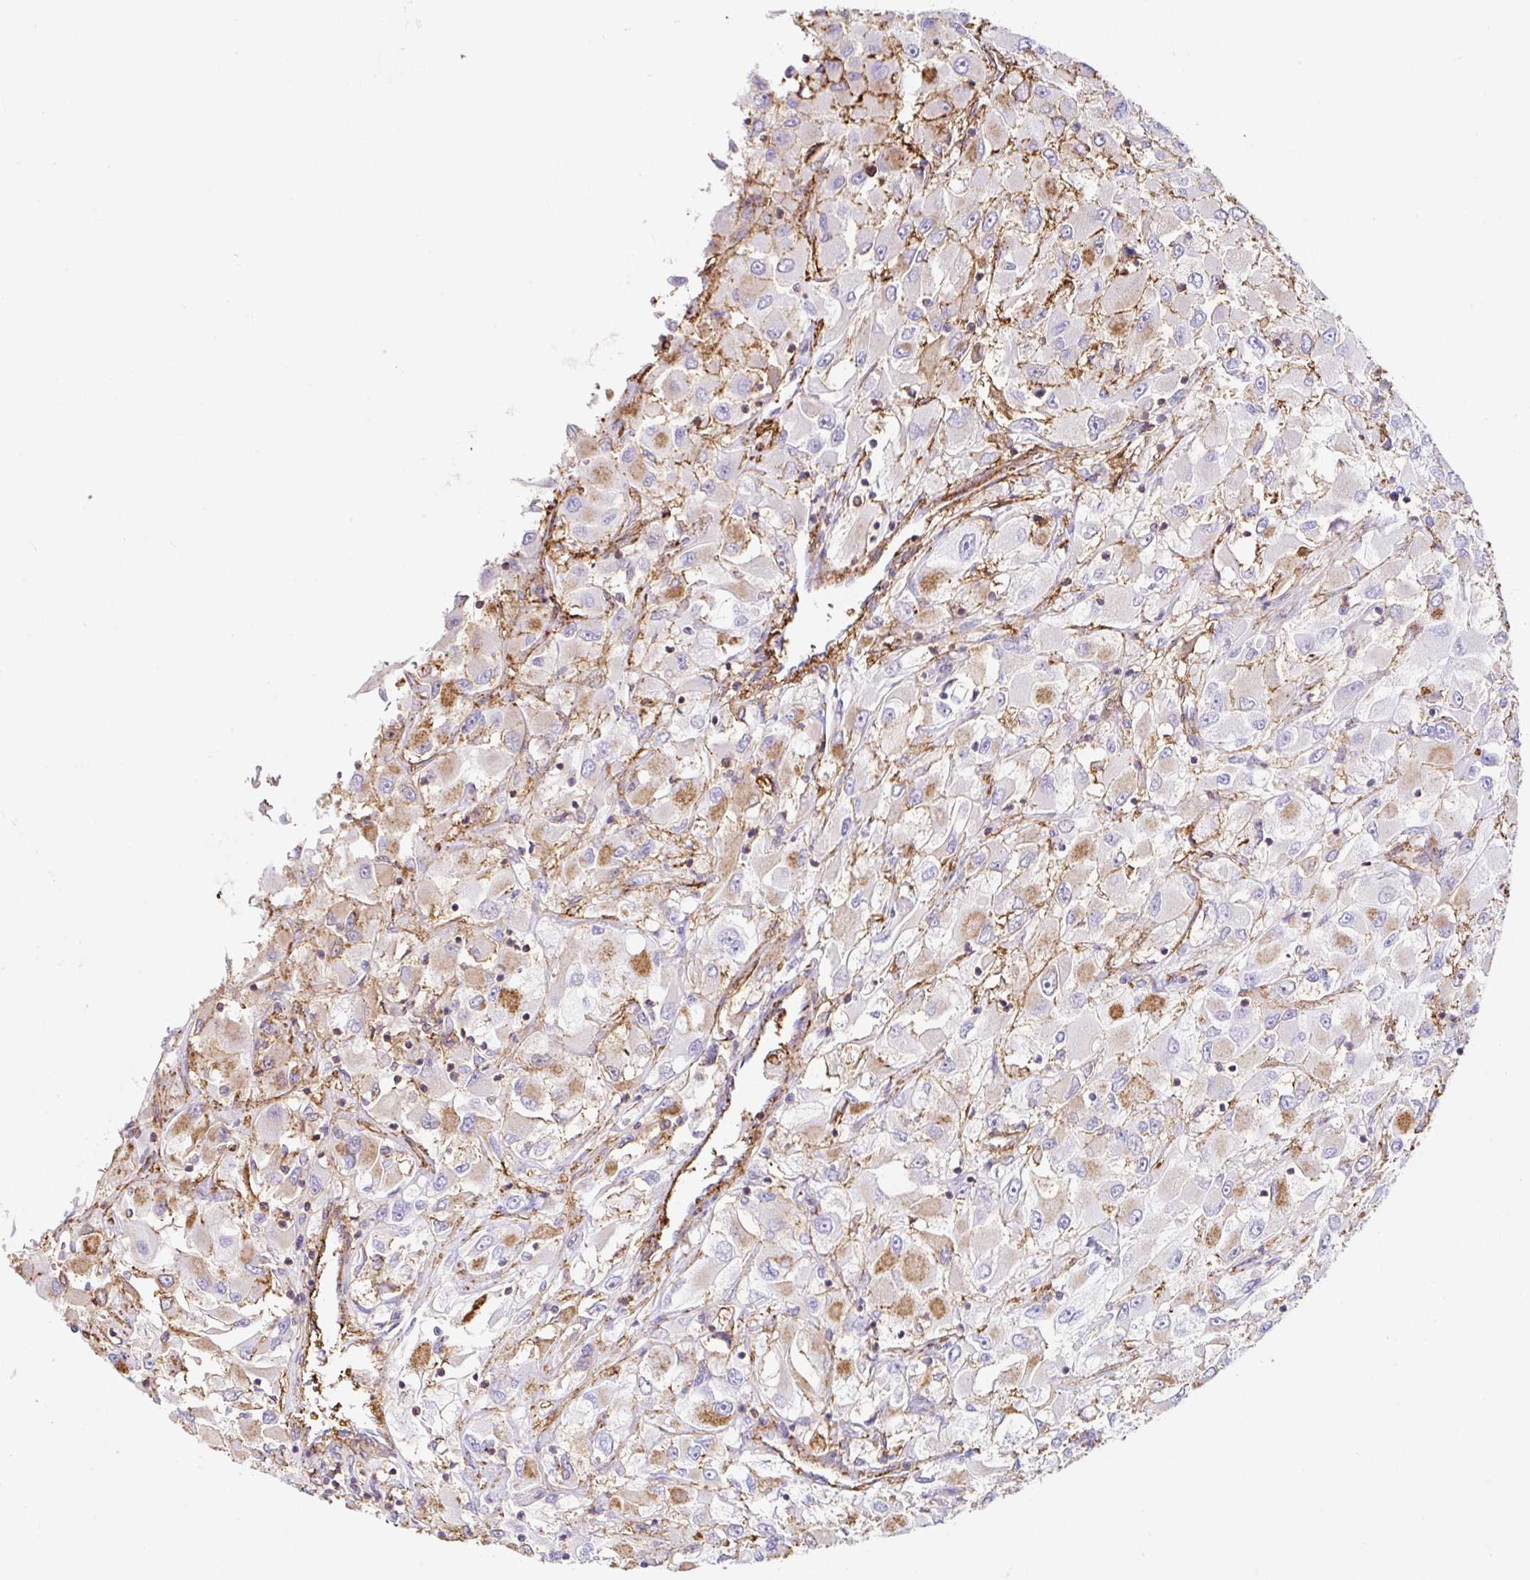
{"staining": {"intensity": "moderate", "quantity": "25%-75%", "location": "cytoplasmic/membranous"}, "tissue": "renal cancer", "cell_type": "Tumor cells", "image_type": "cancer", "snomed": [{"axis": "morphology", "description": "Adenocarcinoma, NOS"}, {"axis": "topography", "description": "Kidney"}], "caption": "Protein positivity by IHC shows moderate cytoplasmic/membranous staining in approximately 25%-75% of tumor cells in renal cancer.", "gene": "MTTP", "patient": {"sex": "female", "age": 52}}